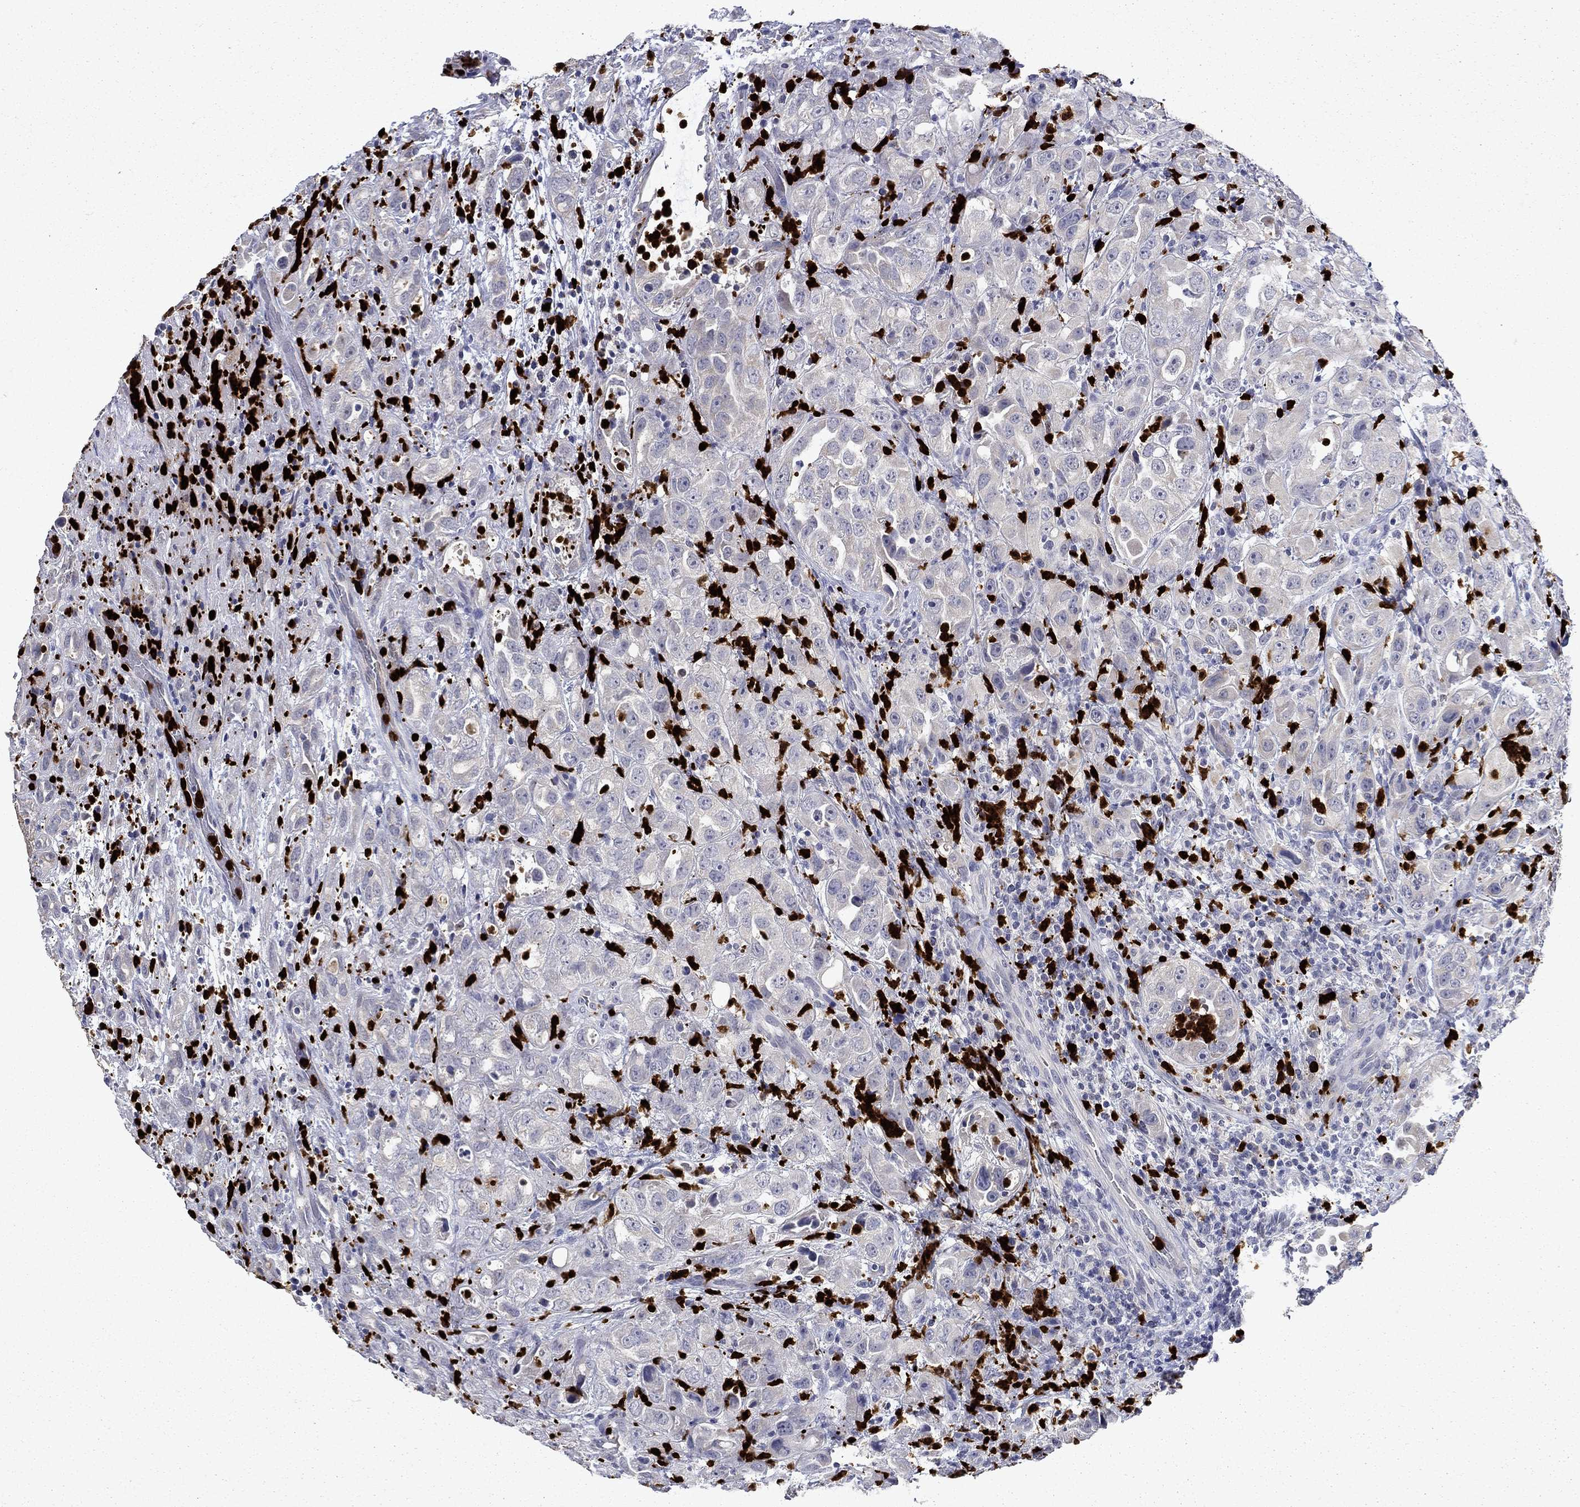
{"staining": {"intensity": "negative", "quantity": "none", "location": "none"}, "tissue": "urothelial cancer", "cell_type": "Tumor cells", "image_type": "cancer", "snomed": [{"axis": "morphology", "description": "Urothelial carcinoma, High grade"}, {"axis": "topography", "description": "Urinary bladder"}], "caption": "Tumor cells show no significant expression in urothelial cancer.", "gene": "IRF5", "patient": {"sex": "female", "age": 41}}